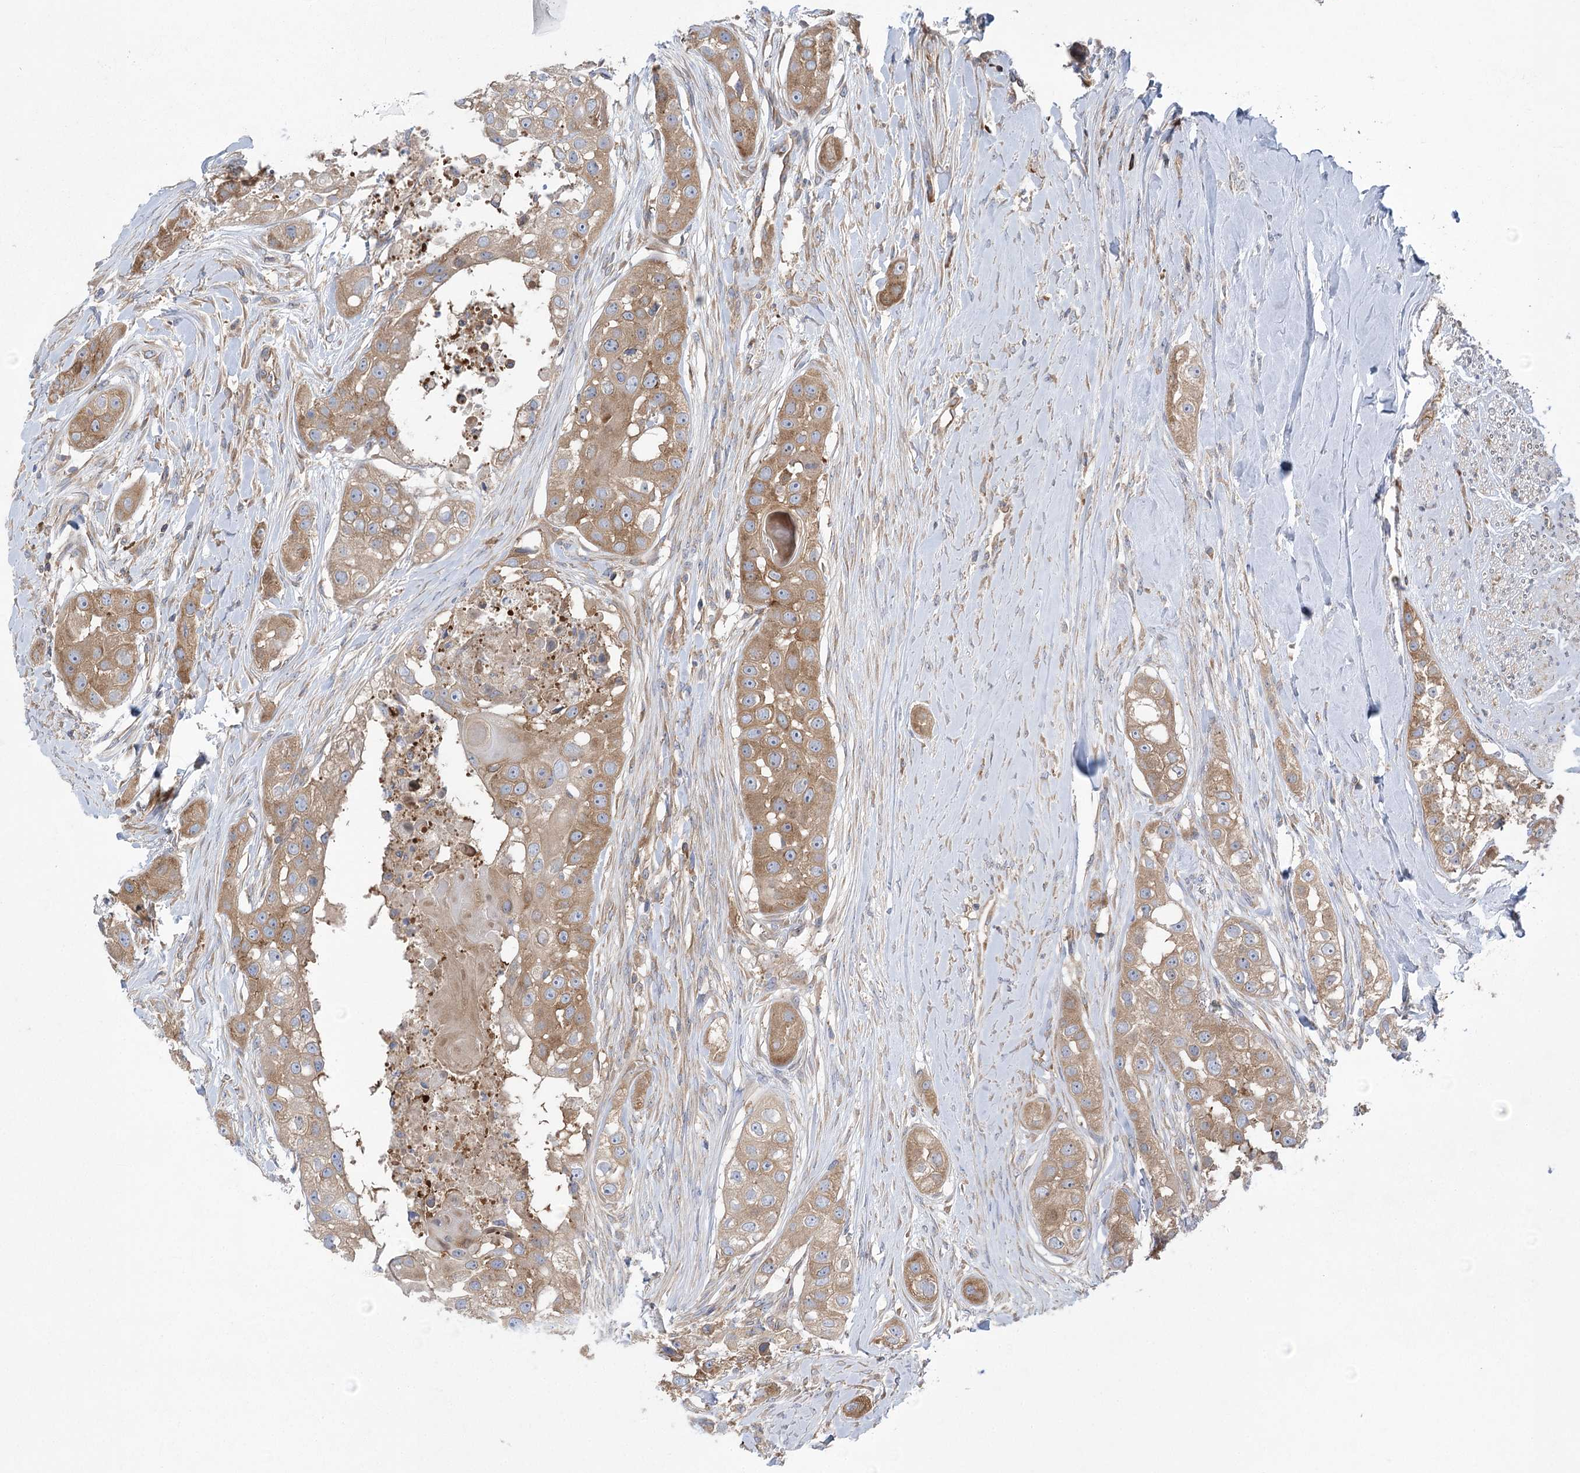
{"staining": {"intensity": "moderate", "quantity": ">75%", "location": "cytoplasmic/membranous"}, "tissue": "head and neck cancer", "cell_type": "Tumor cells", "image_type": "cancer", "snomed": [{"axis": "morphology", "description": "Normal tissue, NOS"}, {"axis": "morphology", "description": "Squamous cell carcinoma, NOS"}, {"axis": "topography", "description": "Skeletal muscle"}, {"axis": "topography", "description": "Head-Neck"}], "caption": "Immunohistochemistry image of neoplastic tissue: head and neck cancer stained using immunohistochemistry reveals medium levels of moderate protein expression localized specifically in the cytoplasmic/membranous of tumor cells, appearing as a cytoplasmic/membranous brown color.", "gene": "EIF3A", "patient": {"sex": "male", "age": 51}}